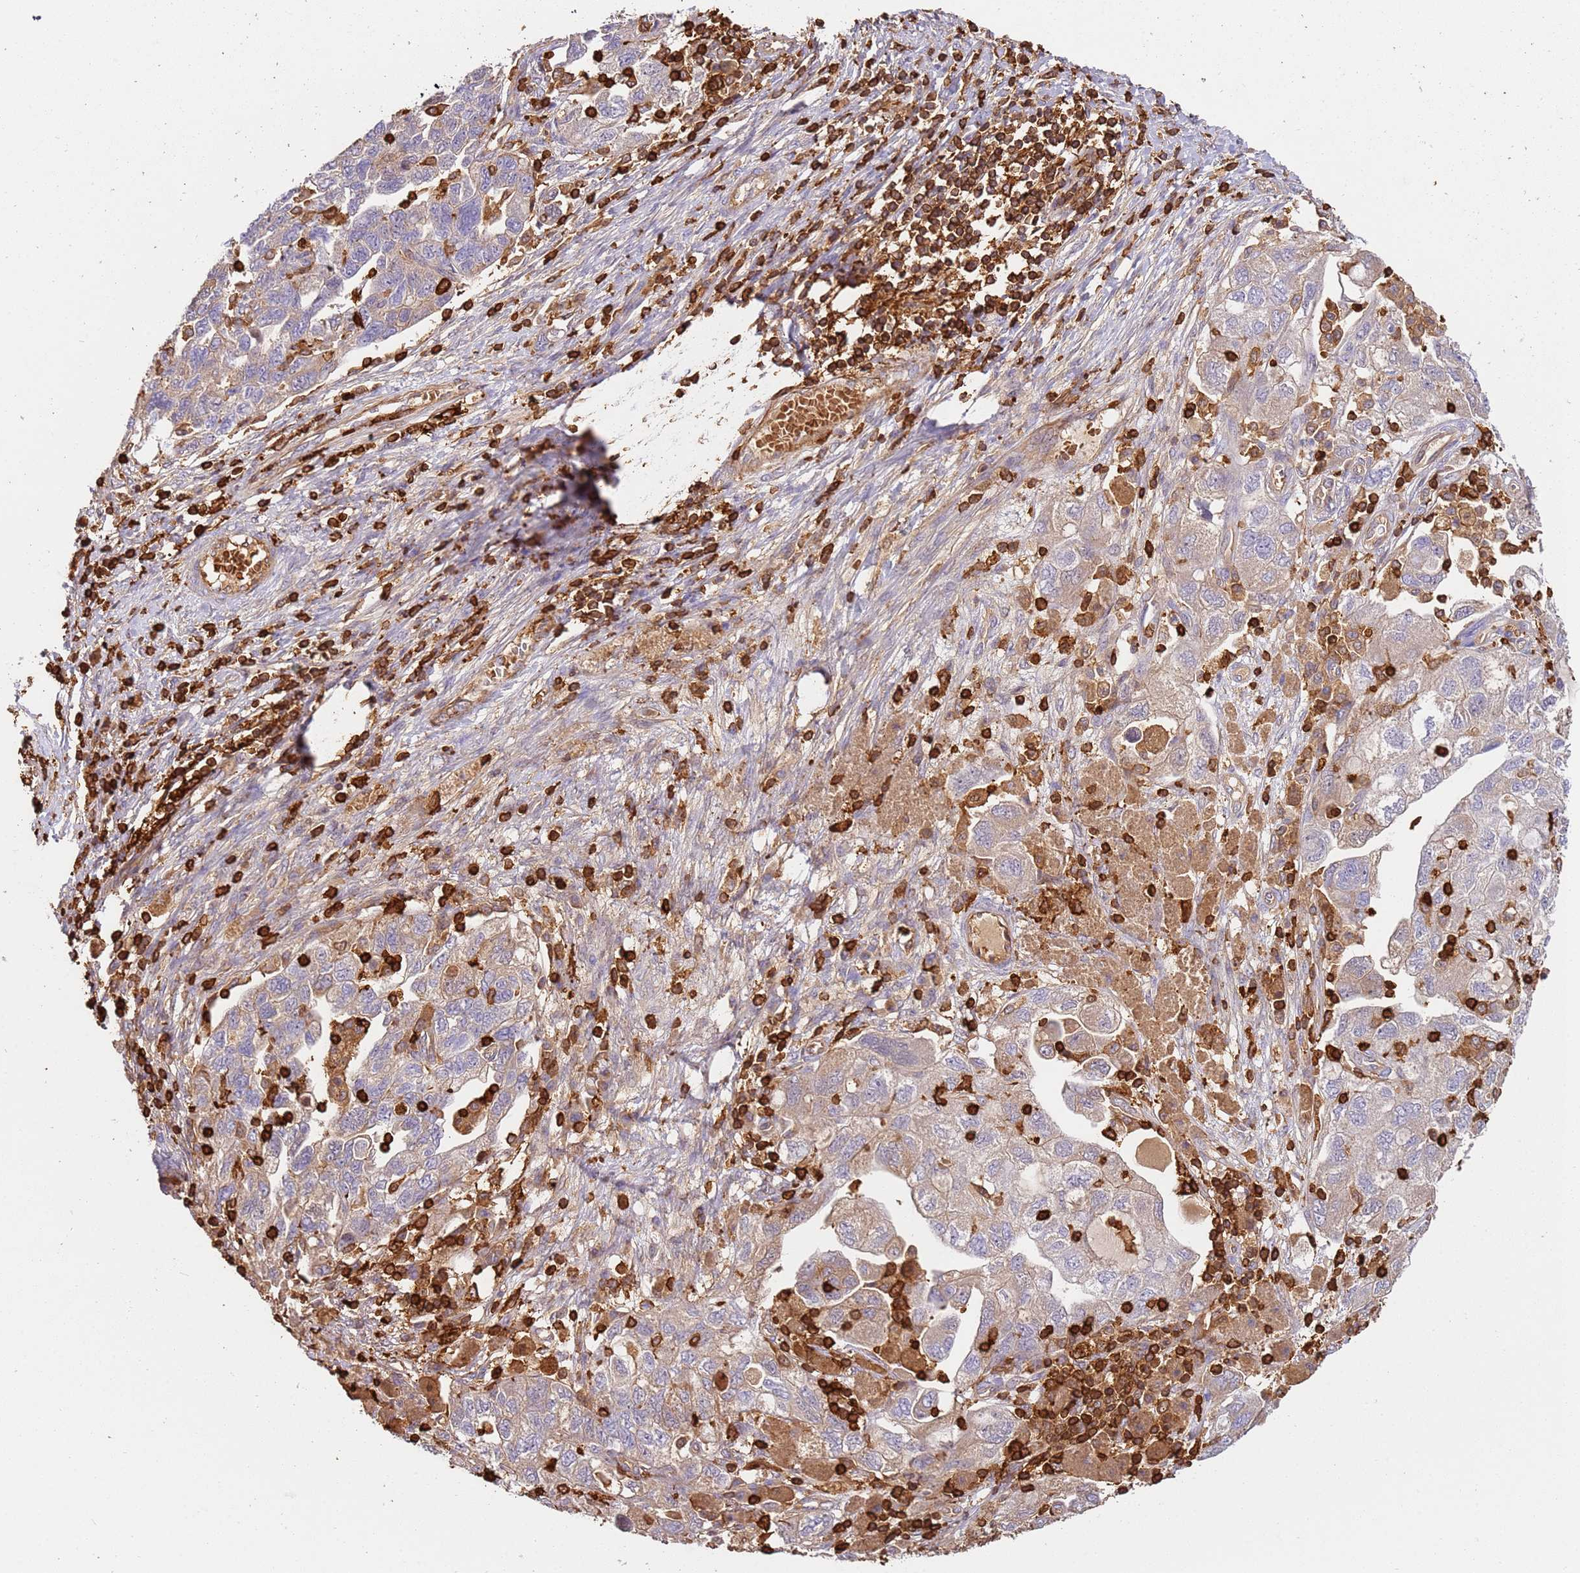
{"staining": {"intensity": "weak", "quantity": "25%-75%", "location": "cytoplasmic/membranous"}, "tissue": "ovarian cancer", "cell_type": "Tumor cells", "image_type": "cancer", "snomed": [{"axis": "morphology", "description": "Carcinoma, NOS"}, {"axis": "morphology", "description": "Cystadenocarcinoma, serous, NOS"}, {"axis": "topography", "description": "Ovary"}], "caption": "Immunohistochemistry (IHC) micrograph of neoplastic tissue: human ovarian cancer stained using immunohistochemistry exhibits low levels of weak protein expression localized specifically in the cytoplasmic/membranous of tumor cells, appearing as a cytoplasmic/membranous brown color.", "gene": "OR6P1", "patient": {"sex": "female", "age": 69}}